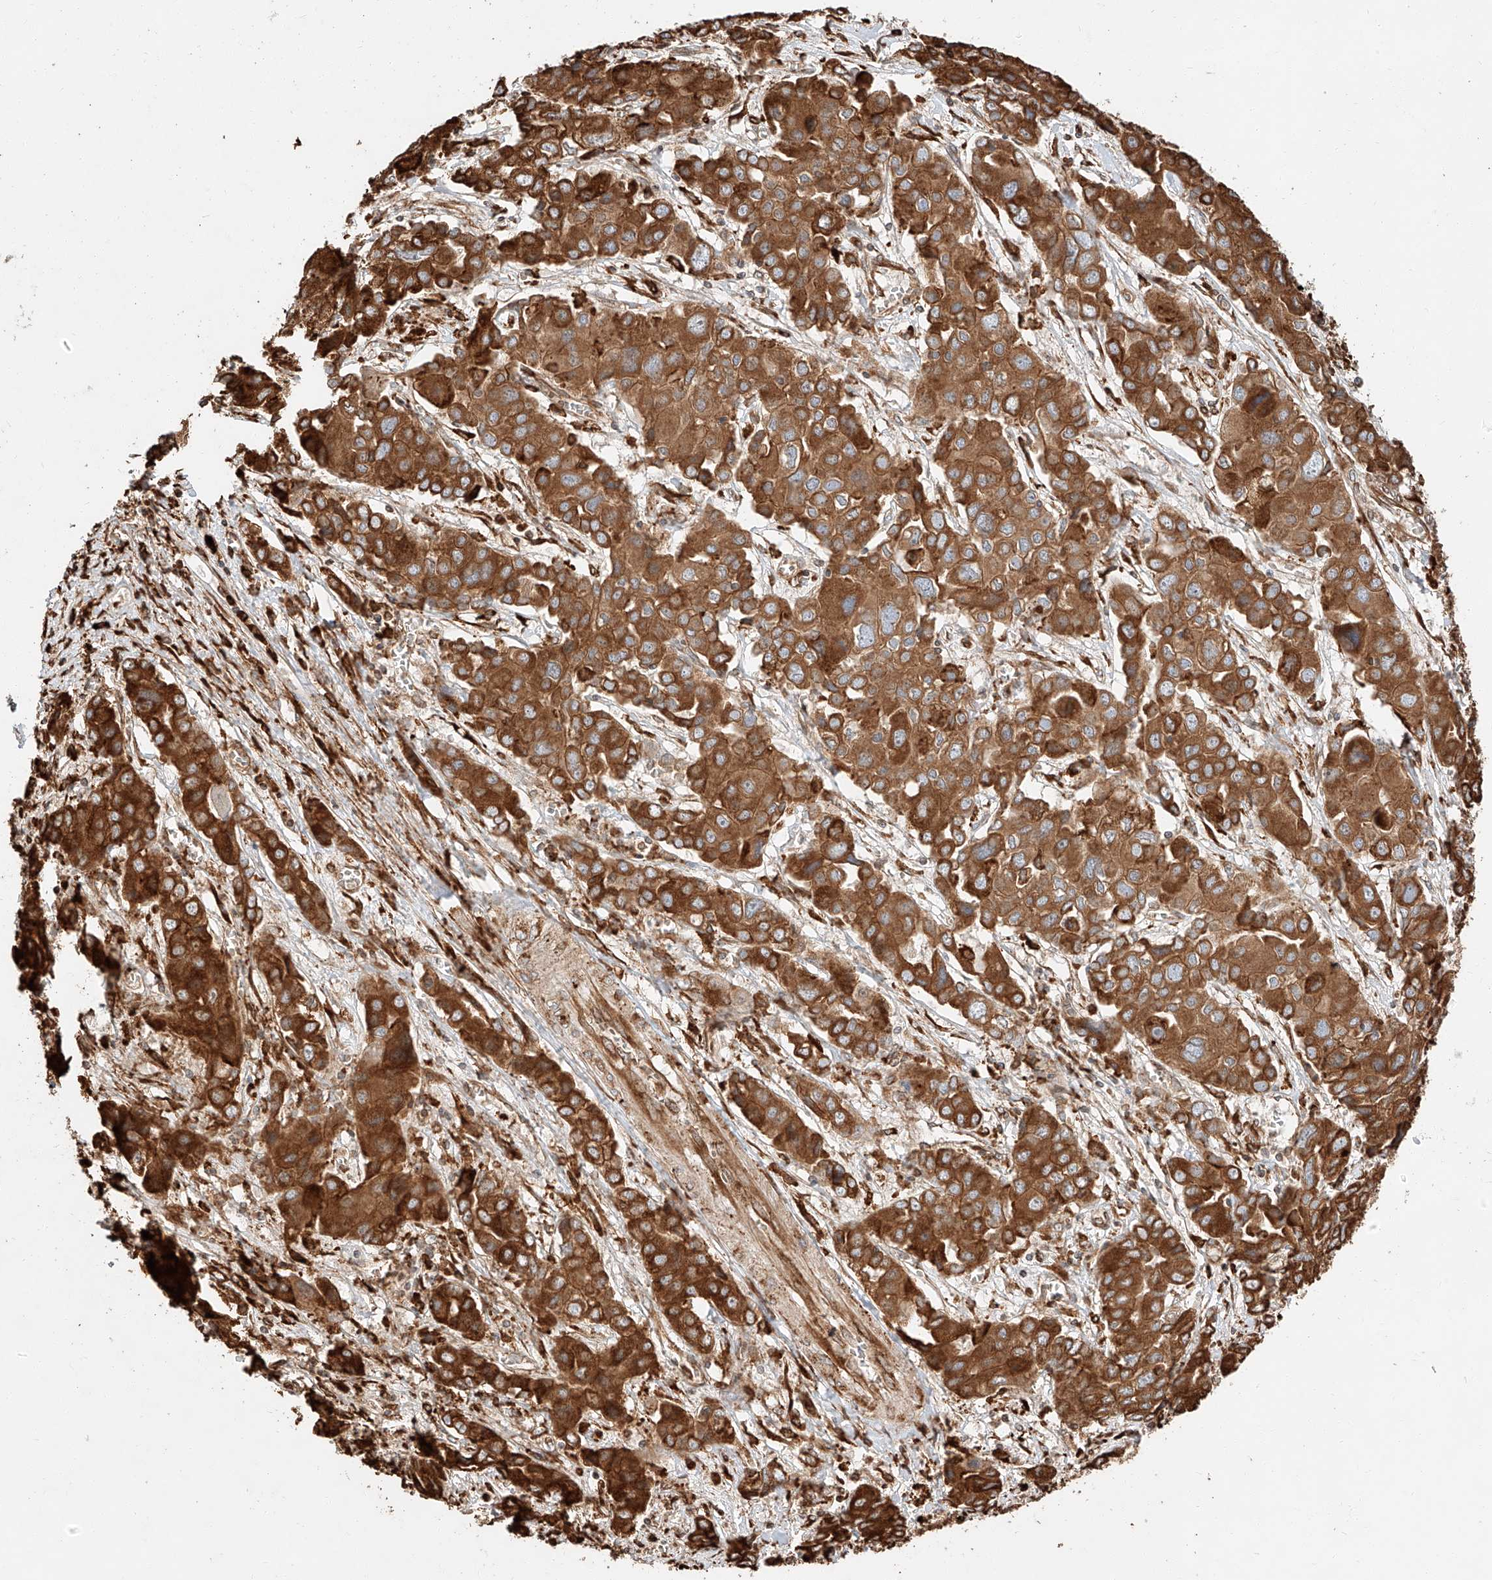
{"staining": {"intensity": "strong", "quantity": ">75%", "location": "cytoplasmic/membranous"}, "tissue": "liver cancer", "cell_type": "Tumor cells", "image_type": "cancer", "snomed": [{"axis": "morphology", "description": "Cholangiocarcinoma"}, {"axis": "topography", "description": "Liver"}], "caption": "This is a micrograph of immunohistochemistry (IHC) staining of cholangiocarcinoma (liver), which shows strong staining in the cytoplasmic/membranous of tumor cells.", "gene": "ZNF84", "patient": {"sex": "male", "age": 67}}